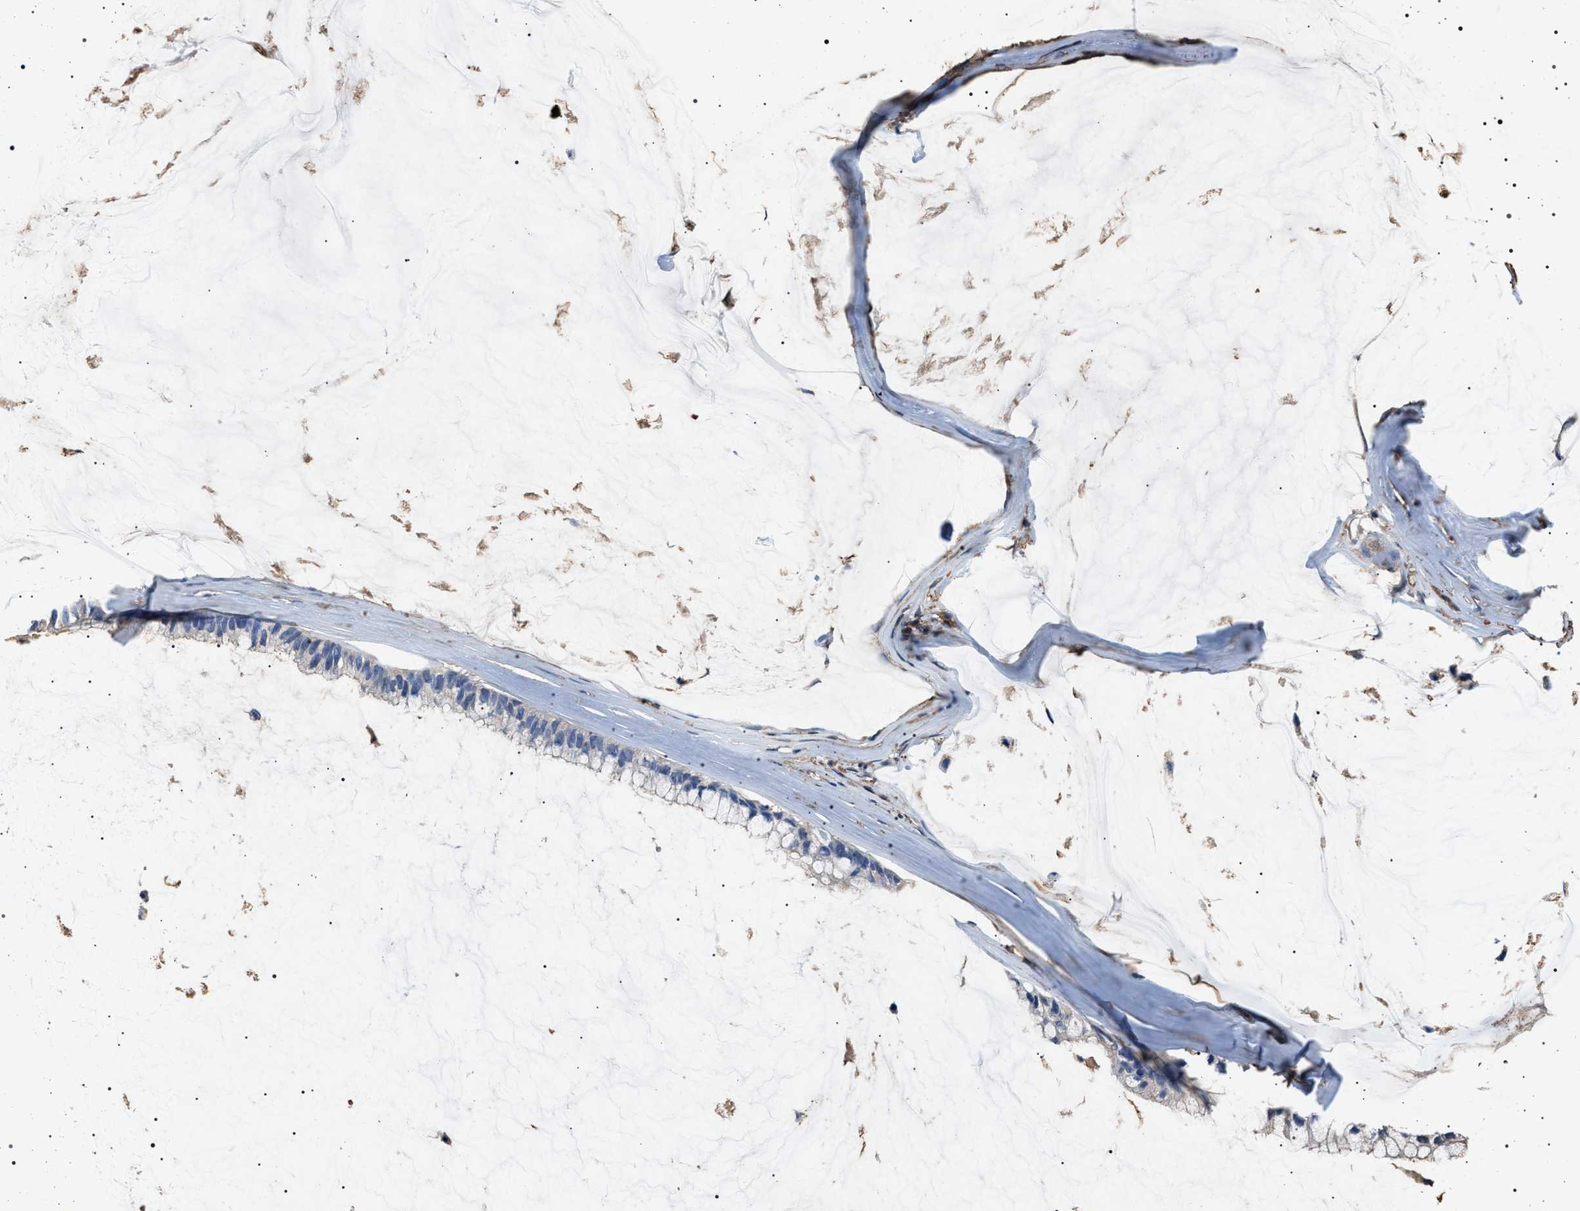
{"staining": {"intensity": "negative", "quantity": "none", "location": "none"}, "tissue": "ovarian cancer", "cell_type": "Tumor cells", "image_type": "cancer", "snomed": [{"axis": "morphology", "description": "Cystadenocarcinoma, mucinous, NOS"}, {"axis": "topography", "description": "Ovary"}], "caption": "DAB immunohistochemical staining of mucinous cystadenocarcinoma (ovarian) displays no significant expression in tumor cells. The staining is performed using DAB brown chromogen with nuclei counter-stained in using hematoxylin.", "gene": "SMAP2", "patient": {"sex": "female", "age": 39}}